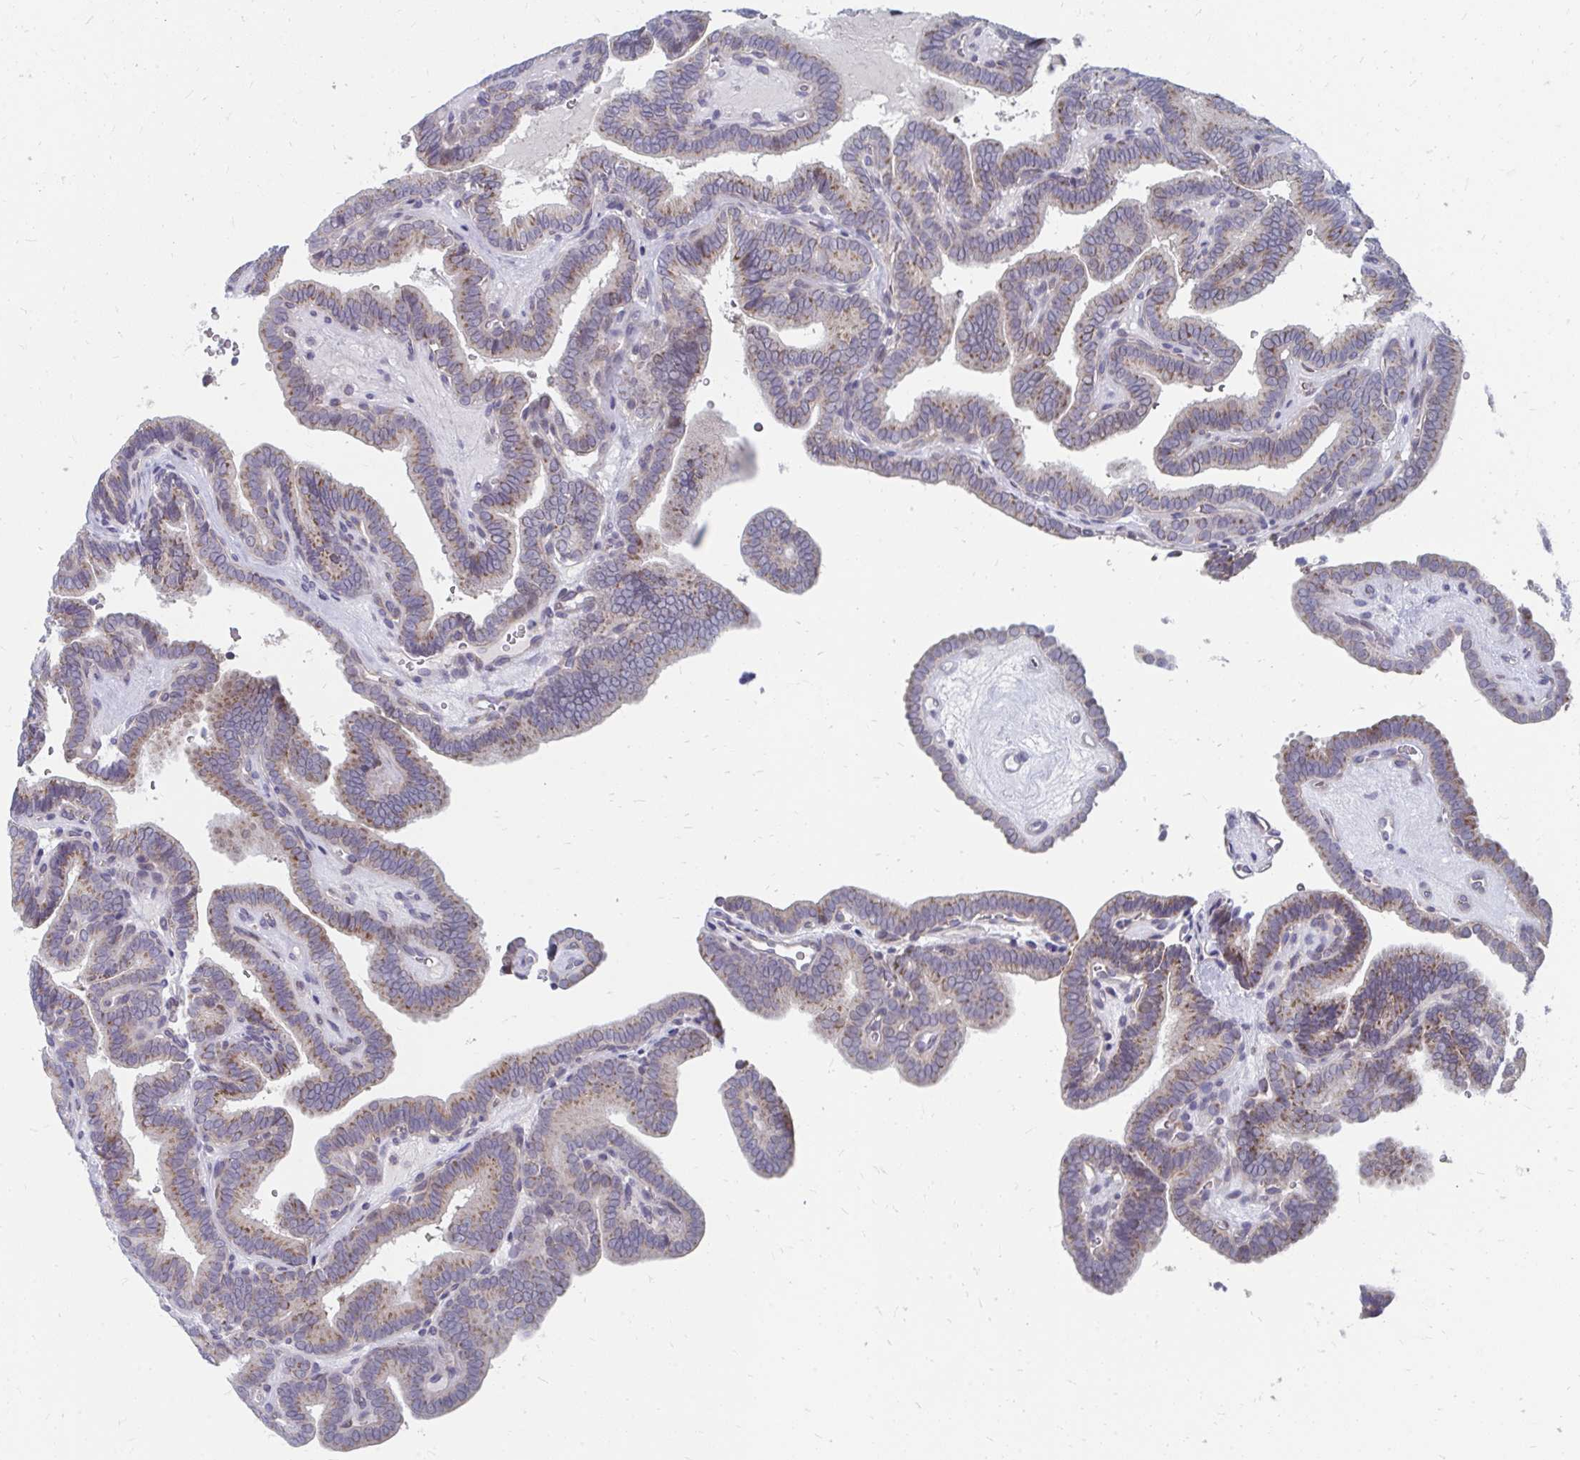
{"staining": {"intensity": "moderate", "quantity": "25%-75%", "location": "cytoplasmic/membranous"}, "tissue": "thyroid cancer", "cell_type": "Tumor cells", "image_type": "cancer", "snomed": [{"axis": "morphology", "description": "Papillary adenocarcinoma, NOS"}, {"axis": "topography", "description": "Thyroid gland"}], "caption": "Protein staining of thyroid cancer tissue displays moderate cytoplasmic/membranous staining in approximately 25%-75% of tumor cells.", "gene": "PABIR3", "patient": {"sex": "female", "age": 21}}